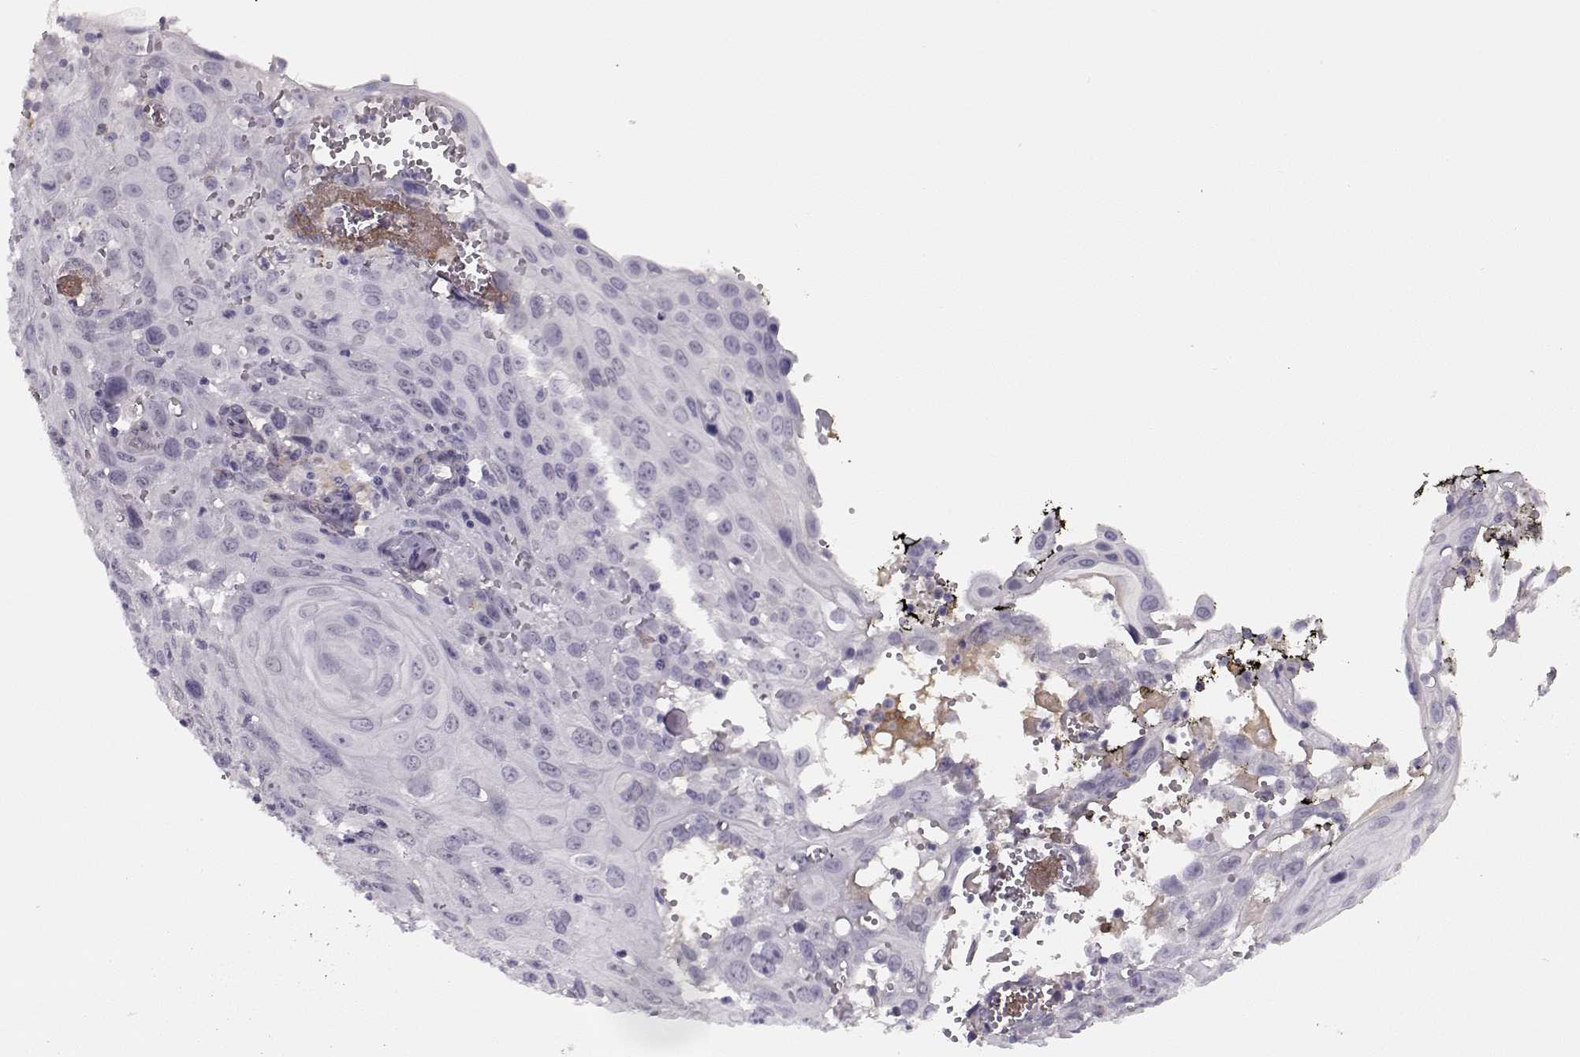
{"staining": {"intensity": "negative", "quantity": "none", "location": "none"}, "tissue": "cervical cancer", "cell_type": "Tumor cells", "image_type": "cancer", "snomed": [{"axis": "morphology", "description": "Squamous cell carcinoma, NOS"}, {"axis": "topography", "description": "Cervix"}], "caption": "Tumor cells are negative for protein expression in human cervical cancer.", "gene": "TRIM69", "patient": {"sex": "female", "age": 38}}